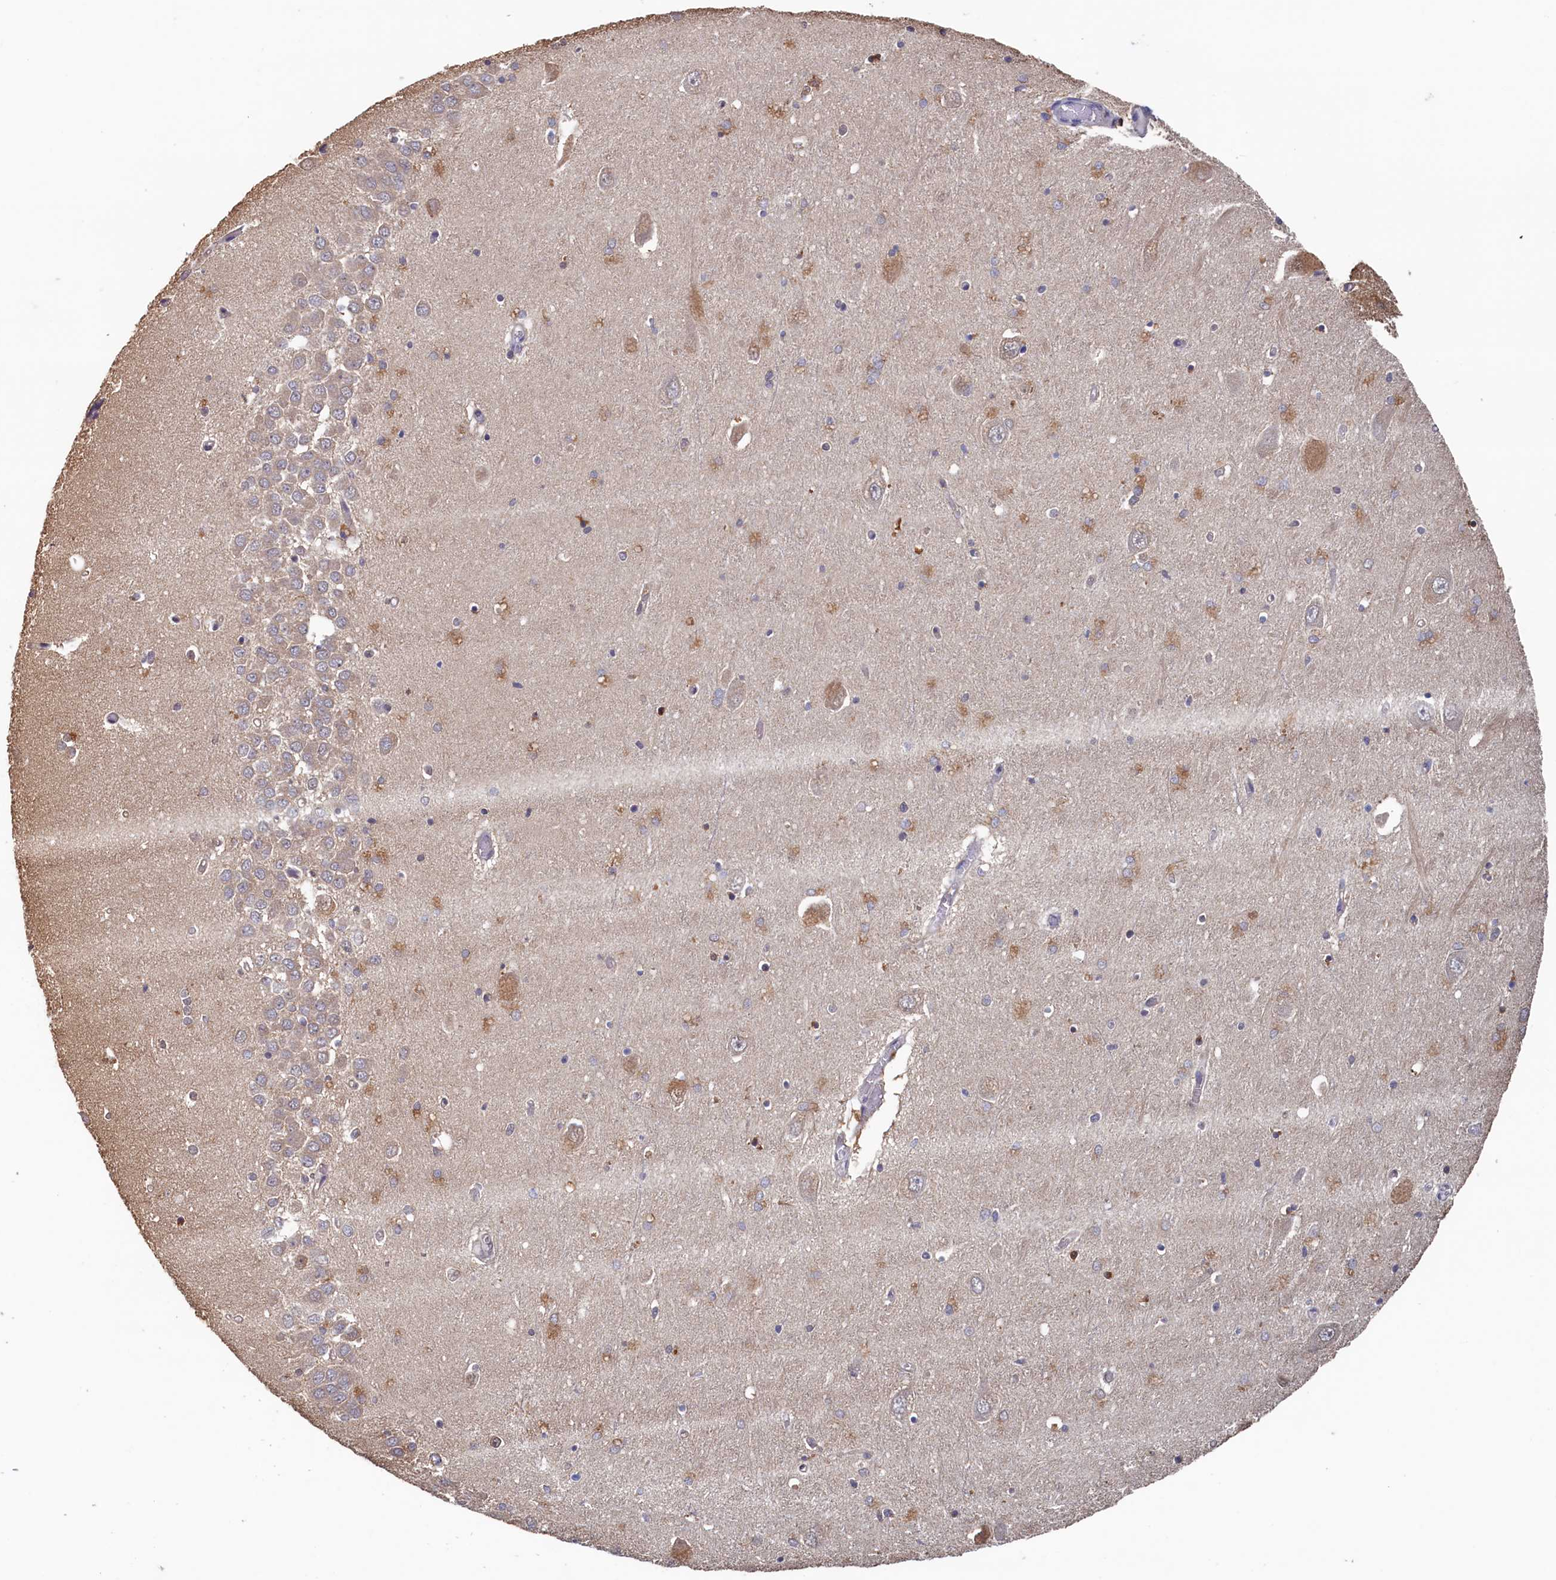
{"staining": {"intensity": "moderate", "quantity": "<25%", "location": "cytoplasmic/membranous,nuclear"}, "tissue": "hippocampus", "cell_type": "Glial cells", "image_type": "normal", "snomed": [{"axis": "morphology", "description": "Normal tissue, NOS"}, {"axis": "topography", "description": "Hippocampus"}], "caption": "Protein staining reveals moderate cytoplasmic/membranous,nuclear staining in about <25% of glial cells in unremarkable hippocampus. (DAB (3,3'-diaminobenzidine) IHC with brightfield microscopy, high magnification).", "gene": "AHCY", "patient": {"sex": "male", "age": 70}}